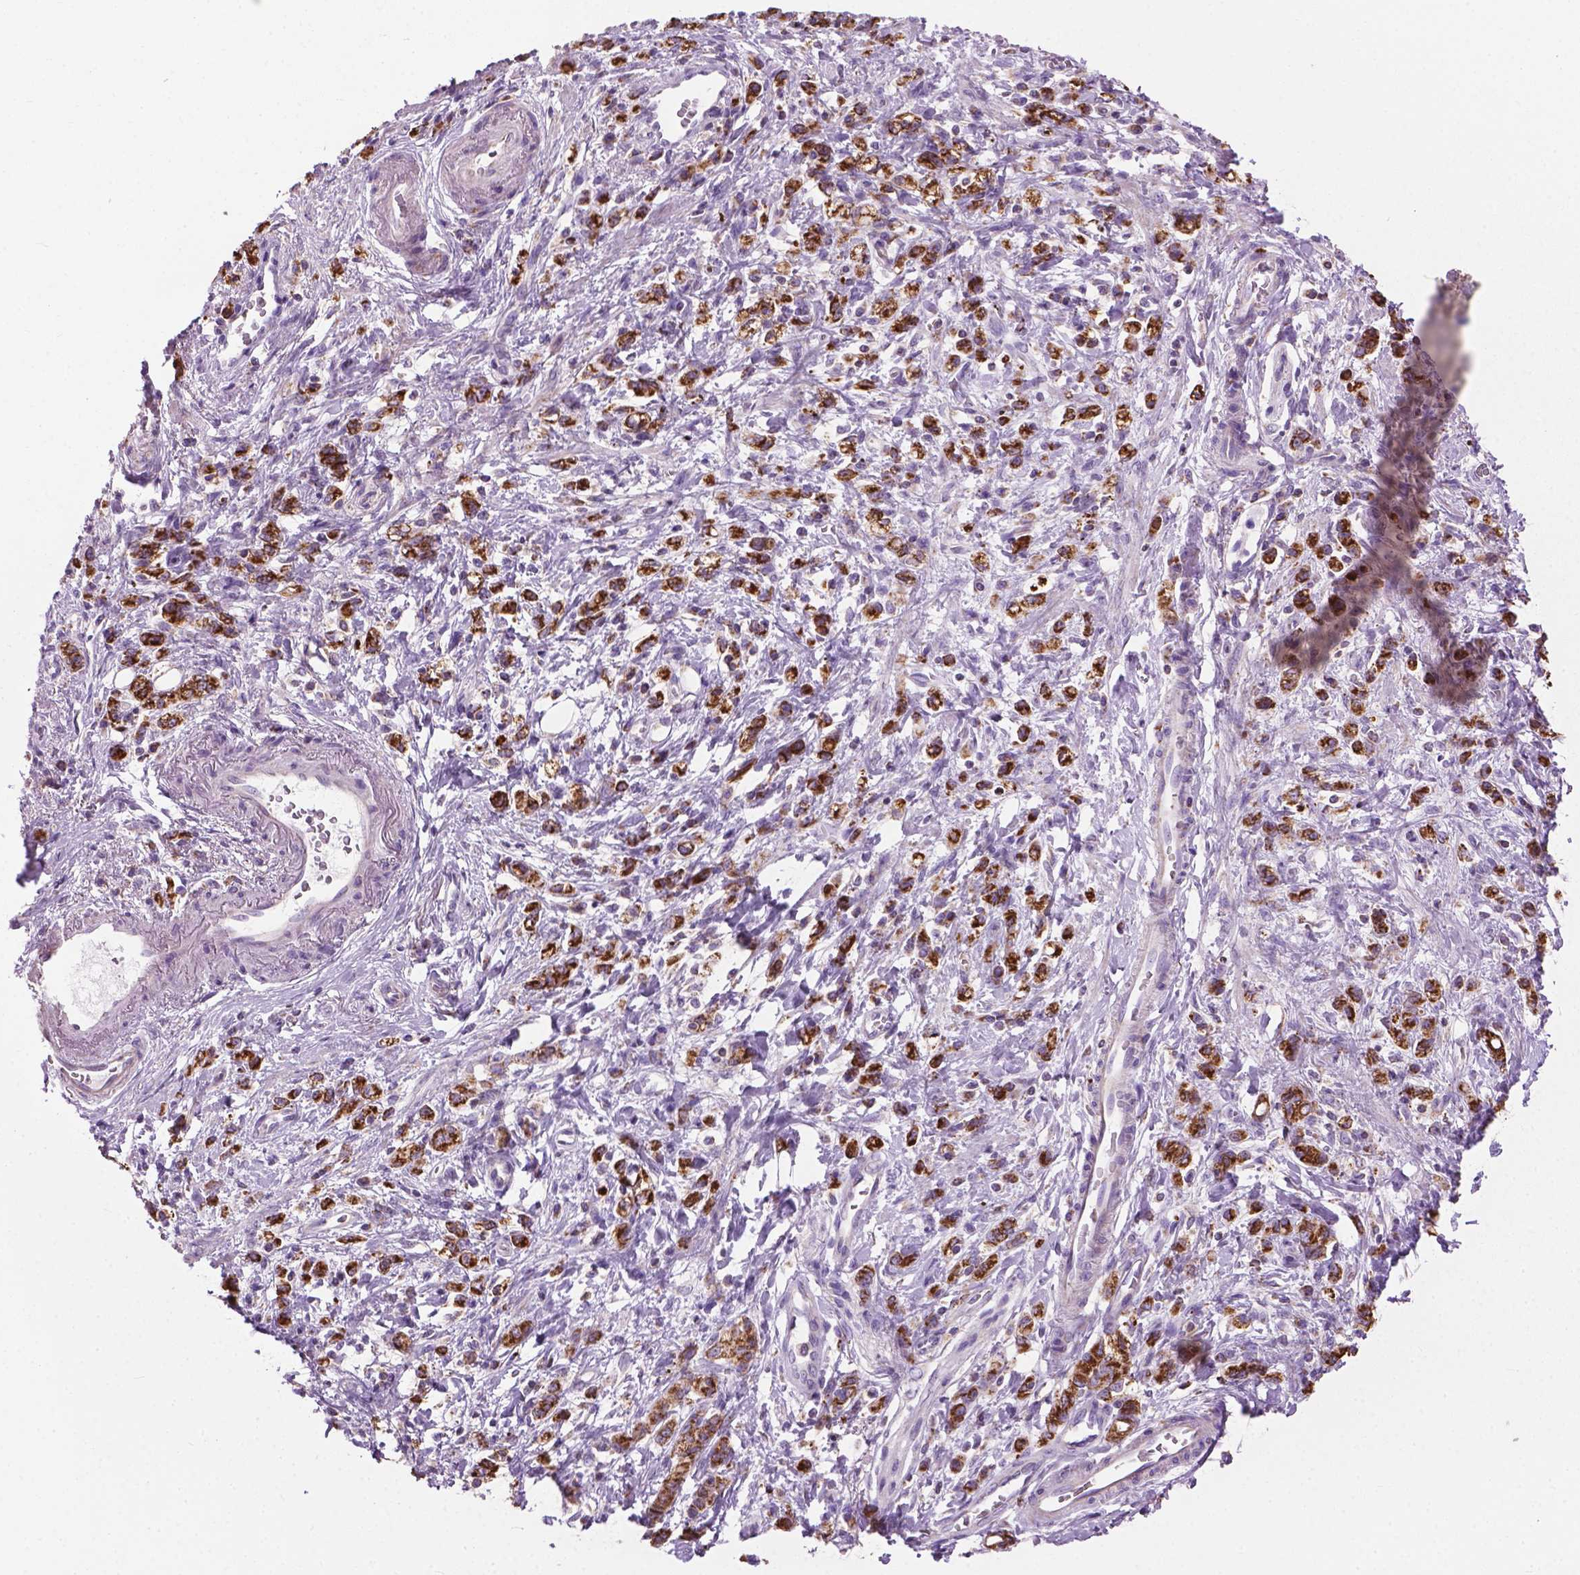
{"staining": {"intensity": "strong", "quantity": ">75%", "location": "cytoplasmic/membranous"}, "tissue": "stomach cancer", "cell_type": "Tumor cells", "image_type": "cancer", "snomed": [{"axis": "morphology", "description": "Adenocarcinoma, NOS"}, {"axis": "topography", "description": "Stomach"}], "caption": "Stomach adenocarcinoma stained with IHC reveals strong cytoplasmic/membranous expression in about >75% of tumor cells. (Stains: DAB (3,3'-diaminobenzidine) in brown, nuclei in blue, Microscopy: brightfield microscopy at high magnification).", "gene": "VDAC1", "patient": {"sex": "male", "age": 77}}